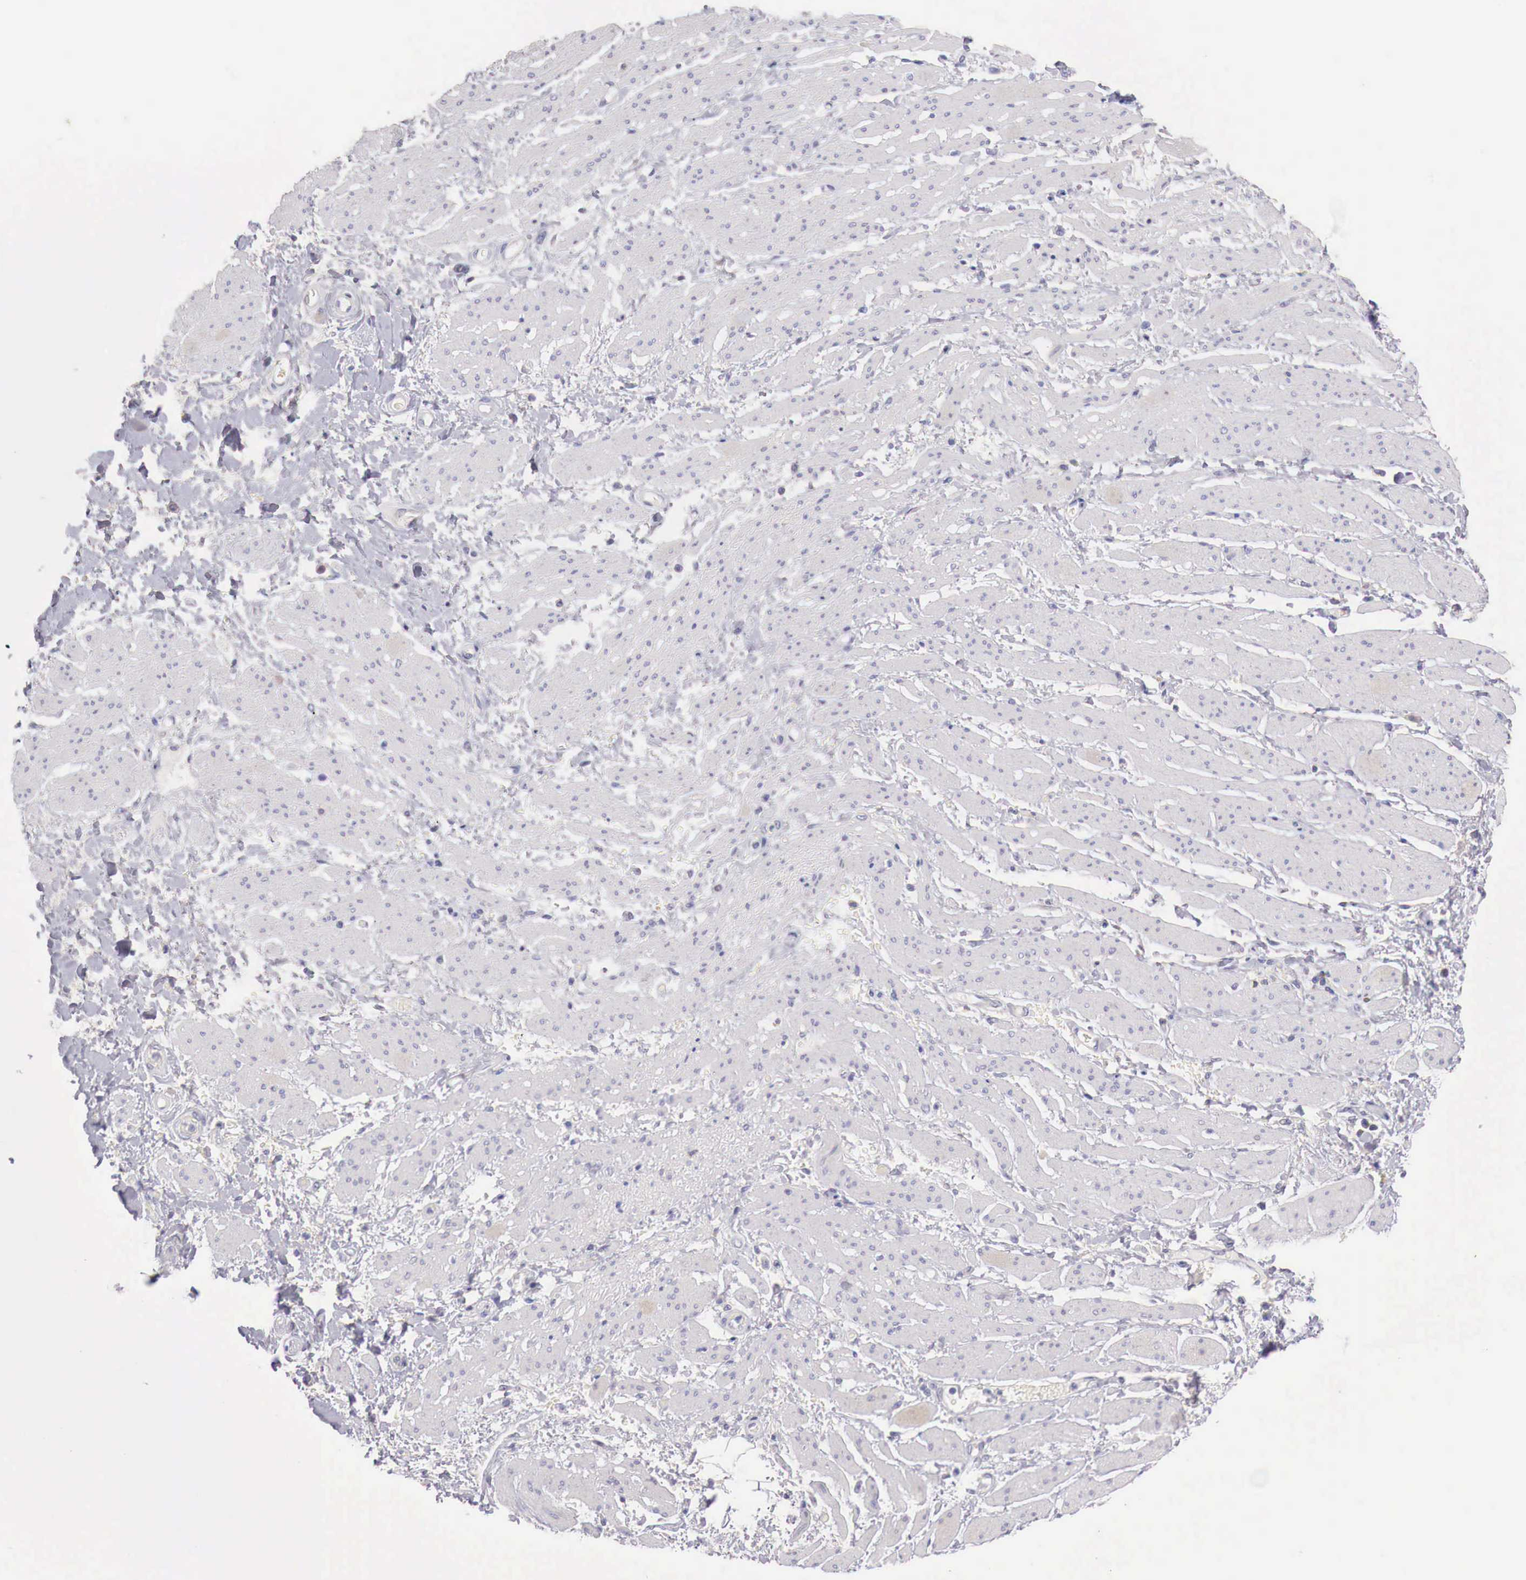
{"staining": {"intensity": "negative", "quantity": "none", "location": "none"}, "tissue": "stomach cancer", "cell_type": "Tumor cells", "image_type": "cancer", "snomed": [{"axis": "morphology", "description": "Adenocarcinoma, NOS"}, {"axis": "topography", "description": "Pancreas"}, {"axis": "topography", "description": "Stomach, upper"}], "caption": "IHC of human stomach adenocarcinoma reveals no expression in tumor cells.", "gene": "ITIH6", "patient": {"sex": "male", "age": 77}}